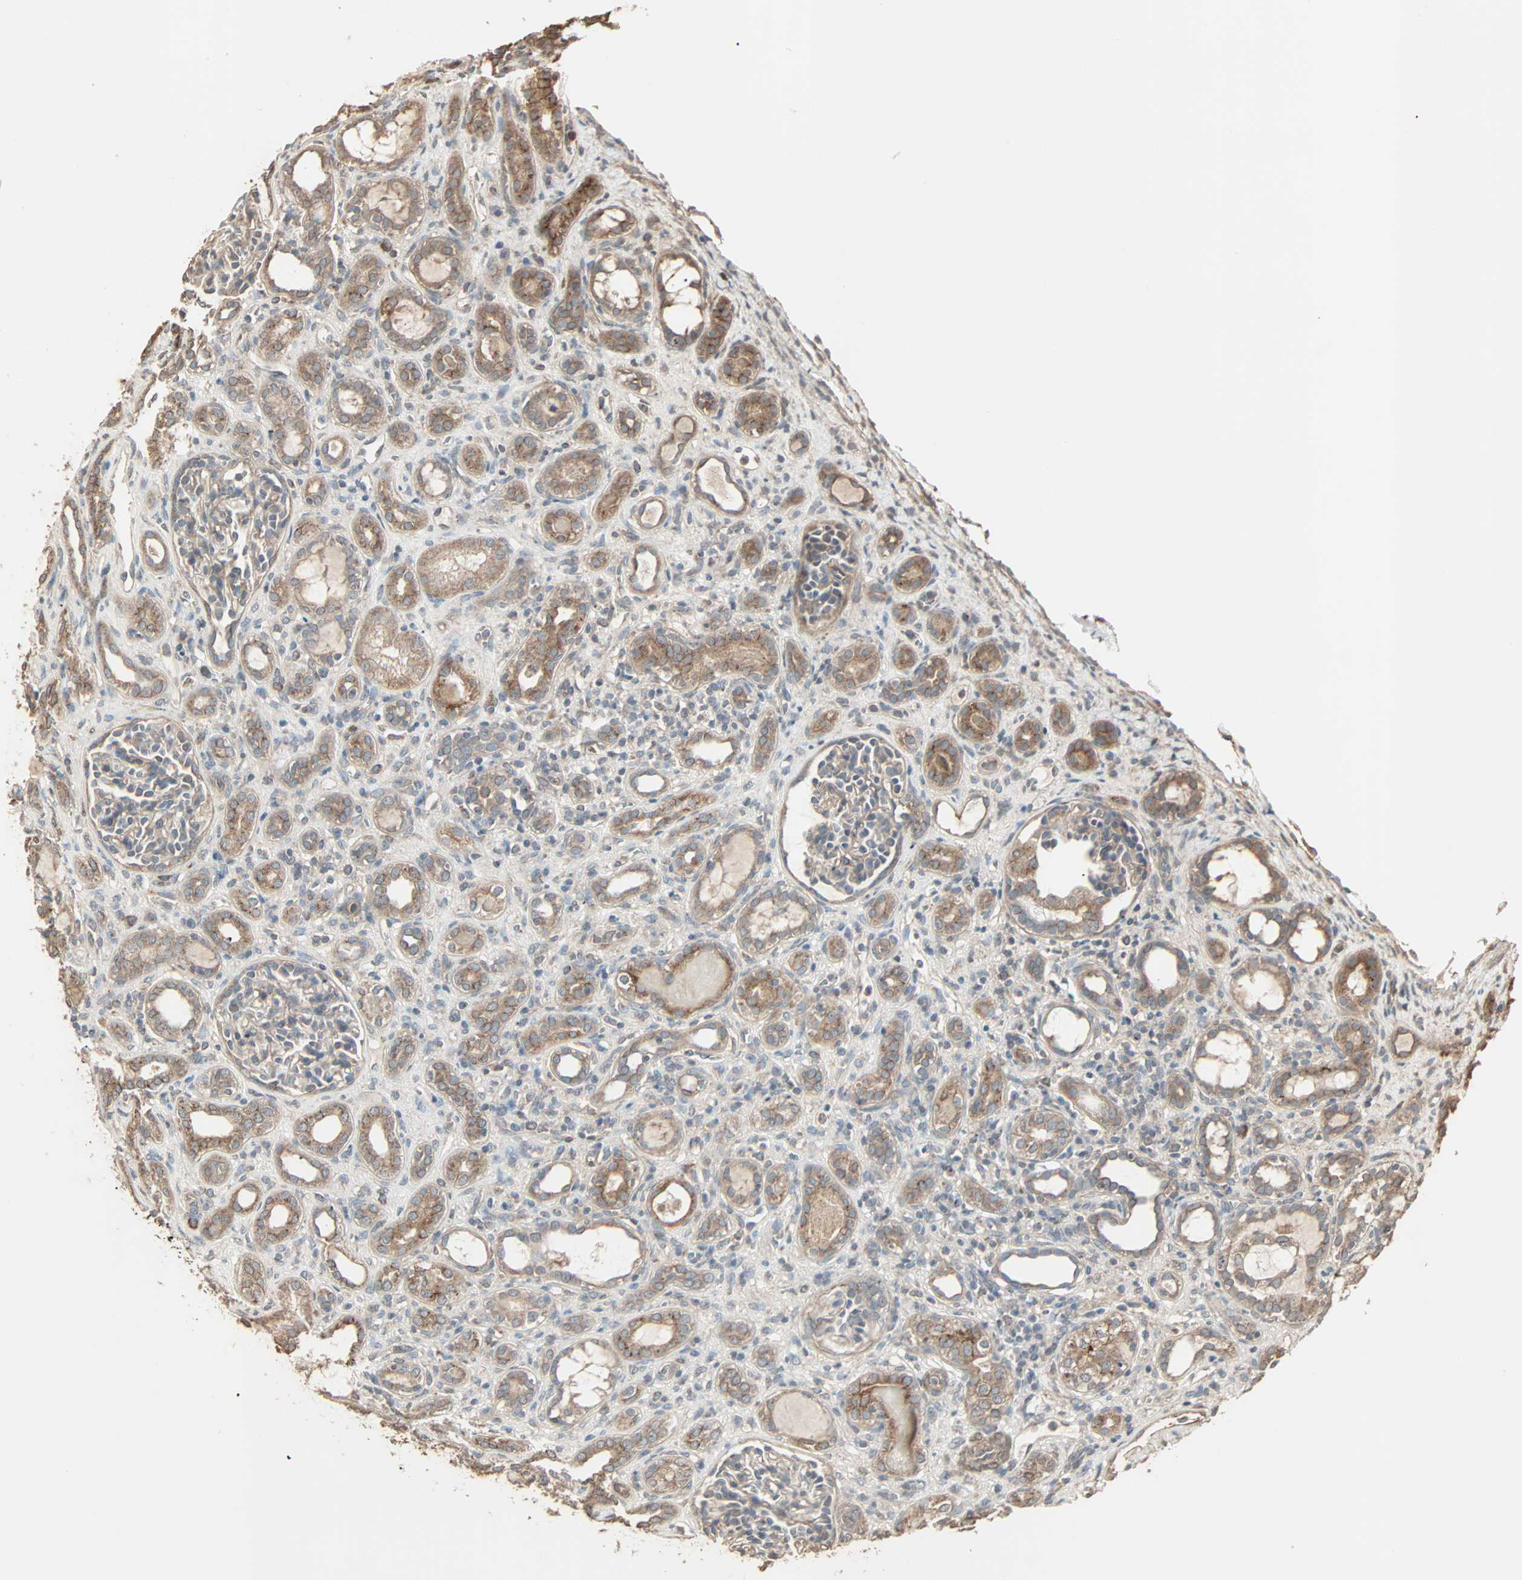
{"staining": {"intensity": "weak", "quantity": "<25%", "location": "cytoplasmic/membranous"}, "tissue": "kidney", "cell_type": "Cells in glomeruli", "image_type": "normal", "snomed": [{"axis": "morphology", "description": "Normal tissue, NOS"}, {"axis": "topography", "description": "Kidney"}], "caption": "The immunohistochemistry (IHC) photomicrograph has no significant staining in cells in glomeruli of kidney. The staining was performed using DAB (3,3'-diaminobenzidine) to visualize the protein expression in brown, while the nuclei were stained in blue with hematoxylin (Magnification: 20x).", "gene": "GALNT3", "patient": {"sex": "male", "age": 7}}